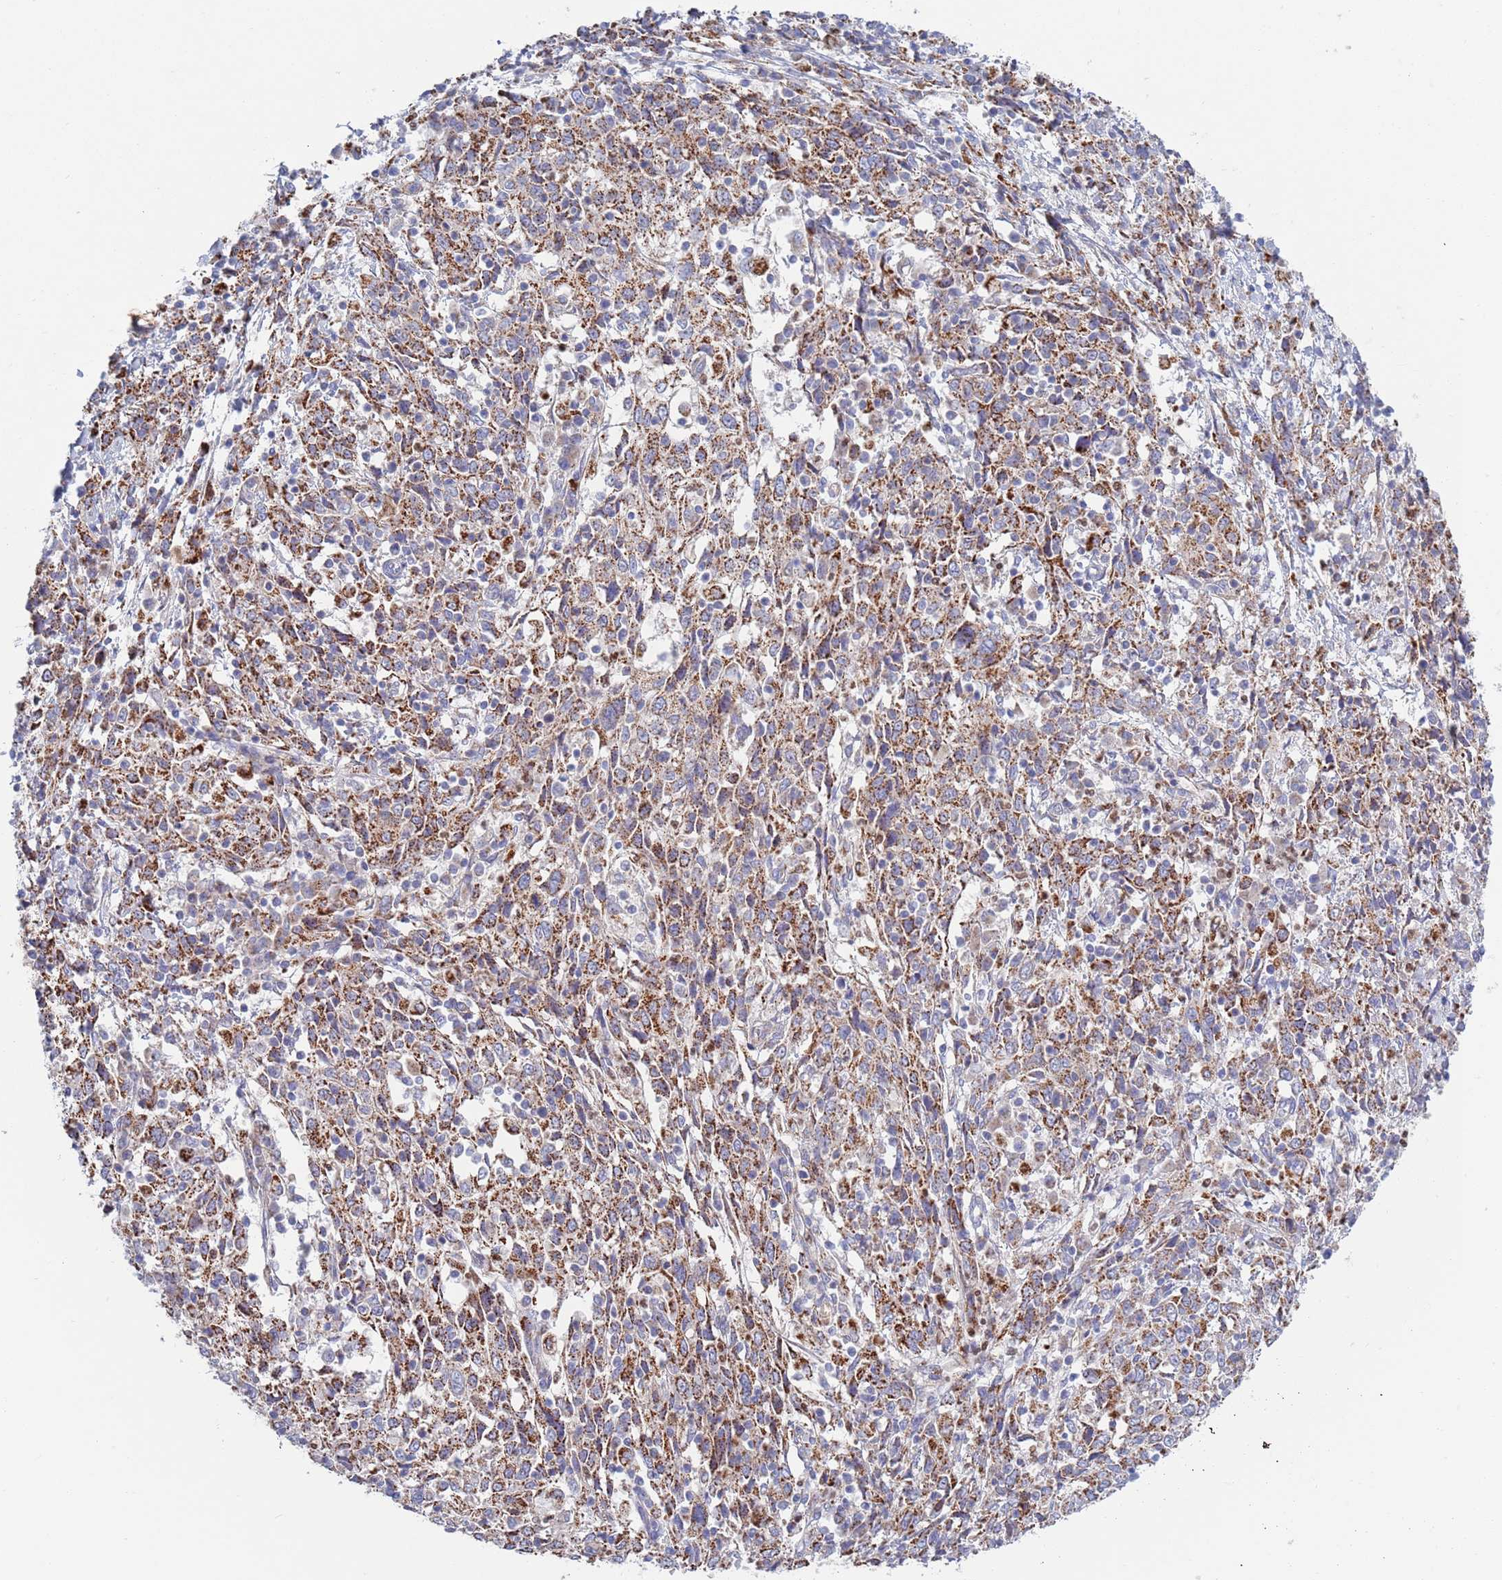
{"staining": {"intensity": "strong", "quantity": "25%-75%", "location": "cytoplasmic/membranous"}, "tissue": "cervical cancer", "cell_type": "Tumor cells", "image_type": "cancer", "snomed": [{"axis": "morphology", "description": "Squamous cell carcinoma, NOS"}, {"axis": "topography", "description": "Cervix"}], "caption": "A high amount of strong cytoplasmic/membranous staining is identified in approximately 25%-75% of tumor cells in squamous cell carcinoma (cervical) tissue. (DAB IHC, brown staining for protein, blue staining for nuclei).", "gene": "CHCHD6", "patient": {"sex": "female", "age": 46}}